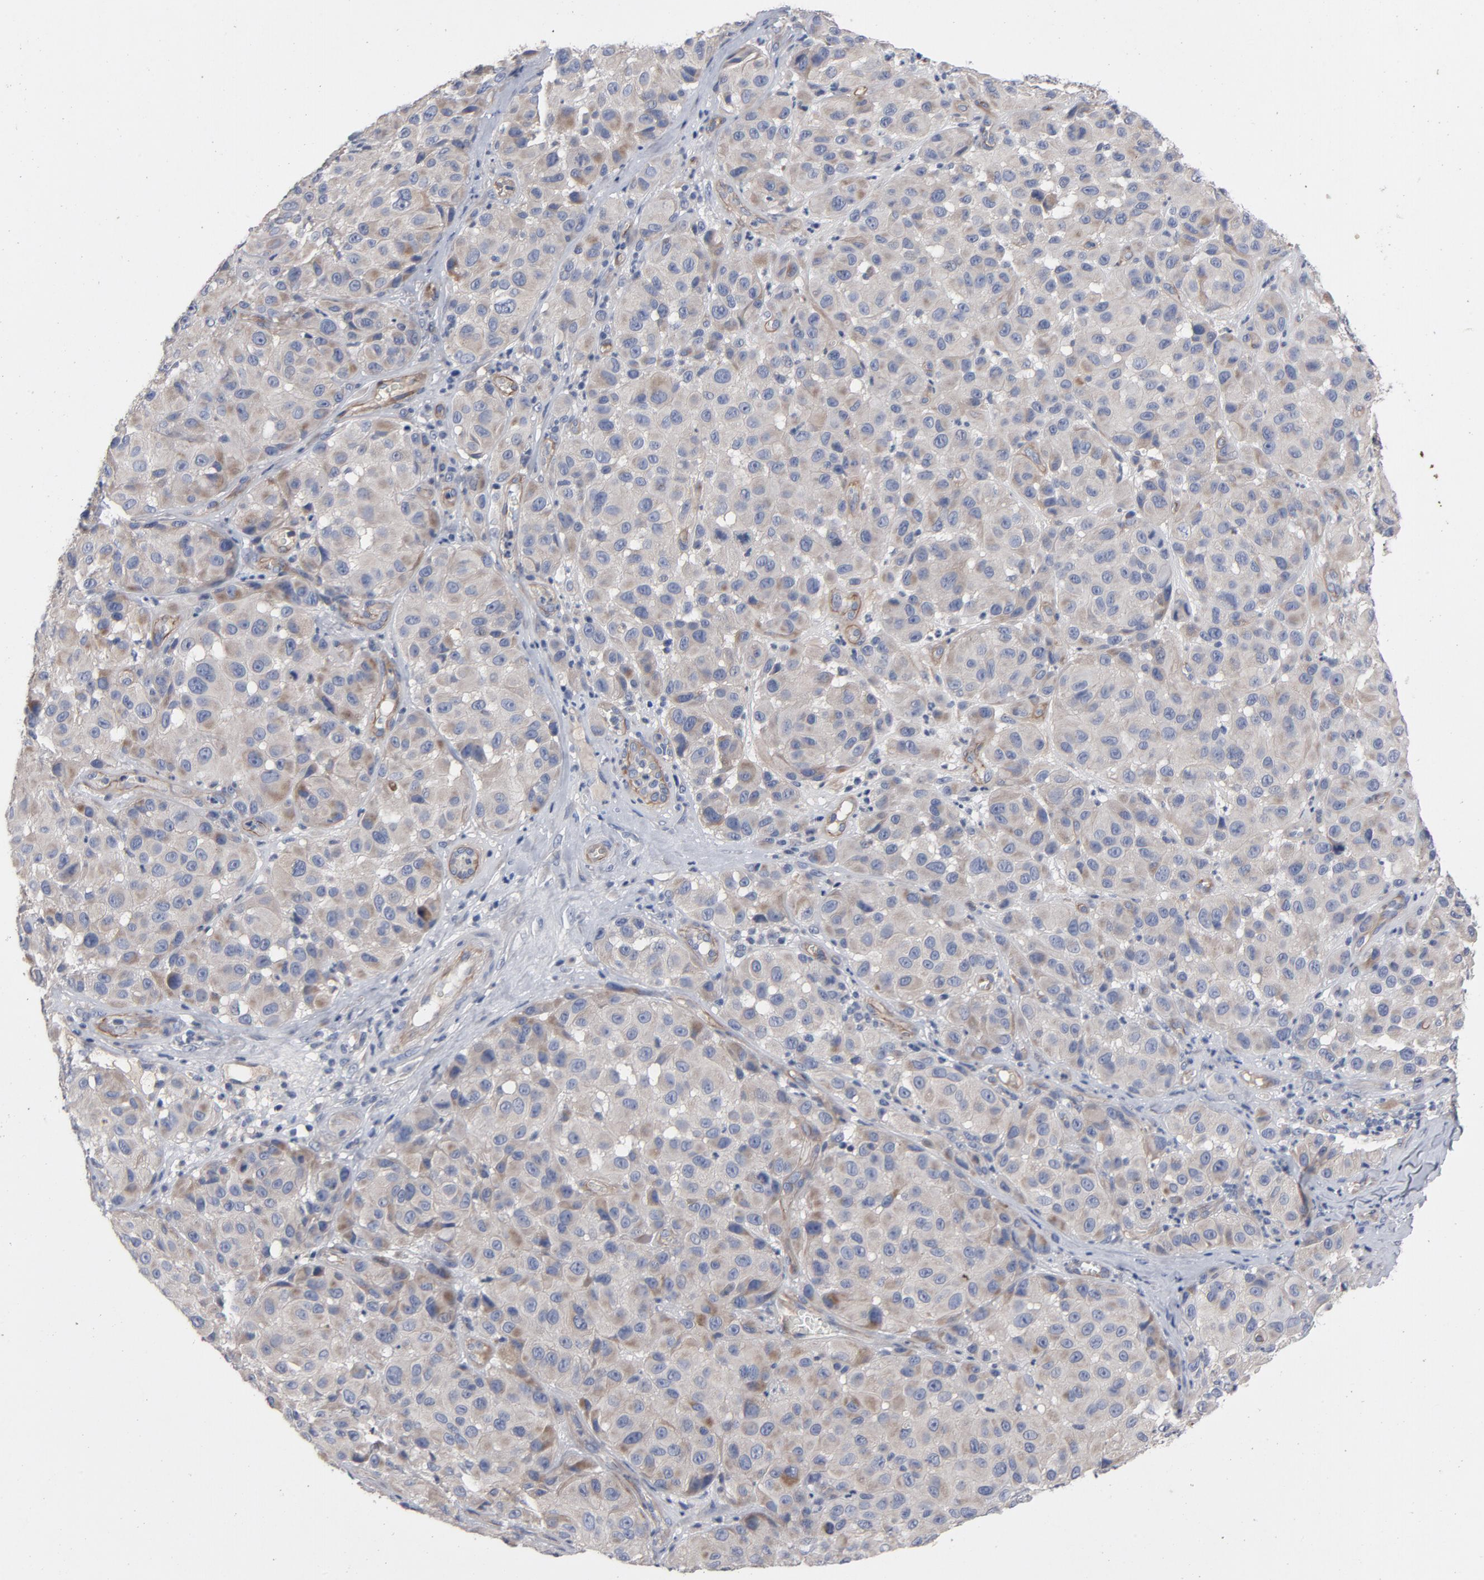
{"staining": {"intensity": "weak", "quantity": "25%-75%", "location": "cytoplasmic/membranous"}, "tissue": "melanoma", "cell_type": "Tumor cells", "image_type": "cancer", "snomed": [{"axis": "morphology", "description": "Malignant melanoma, NOS"}, {"axis": "topography", "description": "Skin"}], "caption": "IHC (DAB) staining of human malignant melanoma displays weak cytoplasmic/membranous protein staining in approximately 25%-75% of tumor cells. (DAB = brown stain, brightfield microscopy at high magnification).", "gene": "CCDC134", "patient": {"sex": "female", "age": 21}}